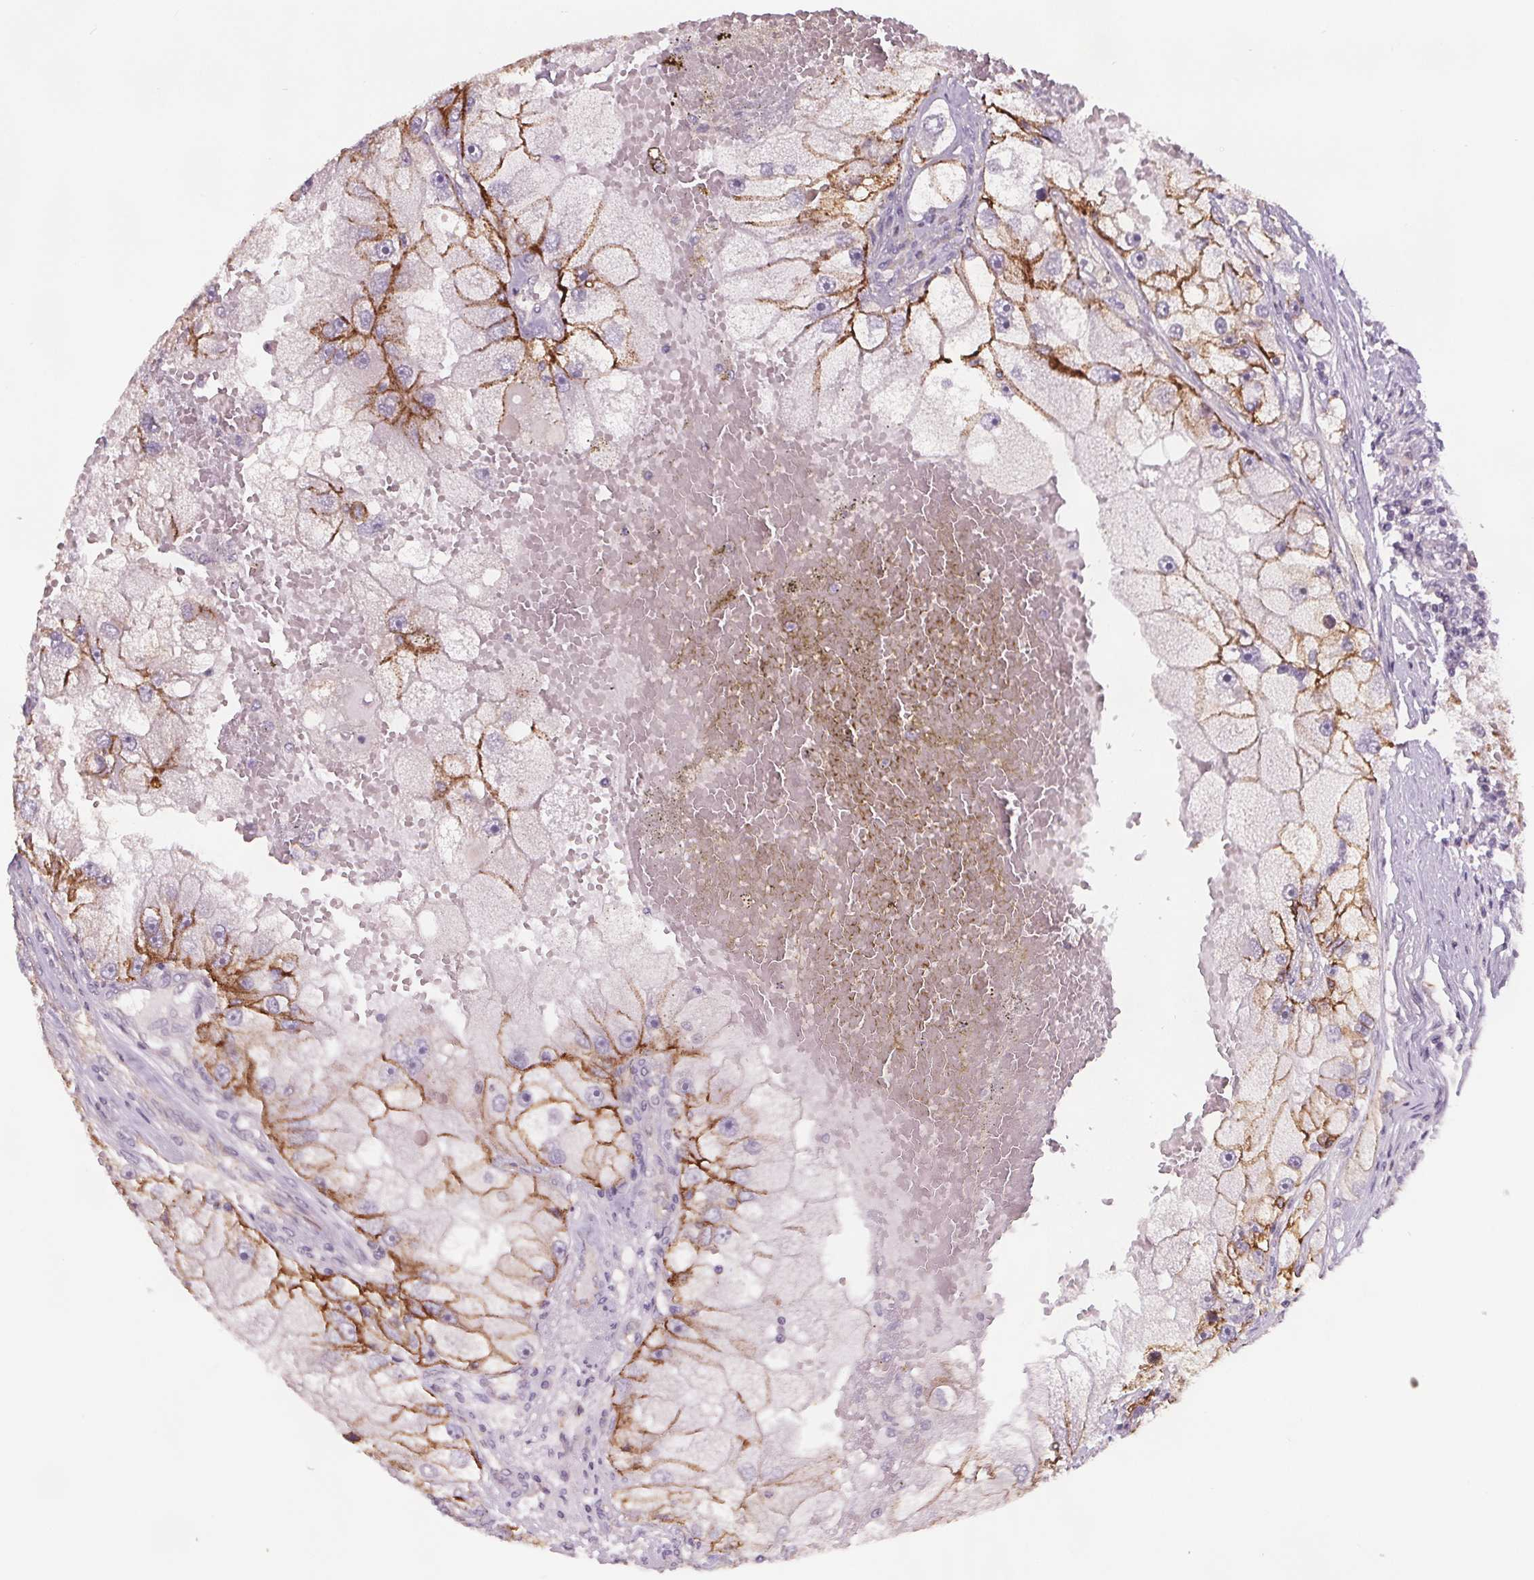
{"staining": {"intensity": "strong", "quantity": "25%-75%", "location": "cytoplasmic/membranous"}, "tissue": "renal cancer", "cell_type": "Tumor cells", "image_type": "cancer", "snomed": [{"axis": "morphology", "description": "Adenocarcinoma, NOS"}, {"axis": "topography", "description": "Kidney"}], "caption": "This micrograph exhibits IHC staining of human renal cancer, with high strong cytoplasmic/membranous staining in approximately 25%-75% of tumor cells.", "gene": "ATP1A1", "patient": {"sex": "male", "age": 63}}